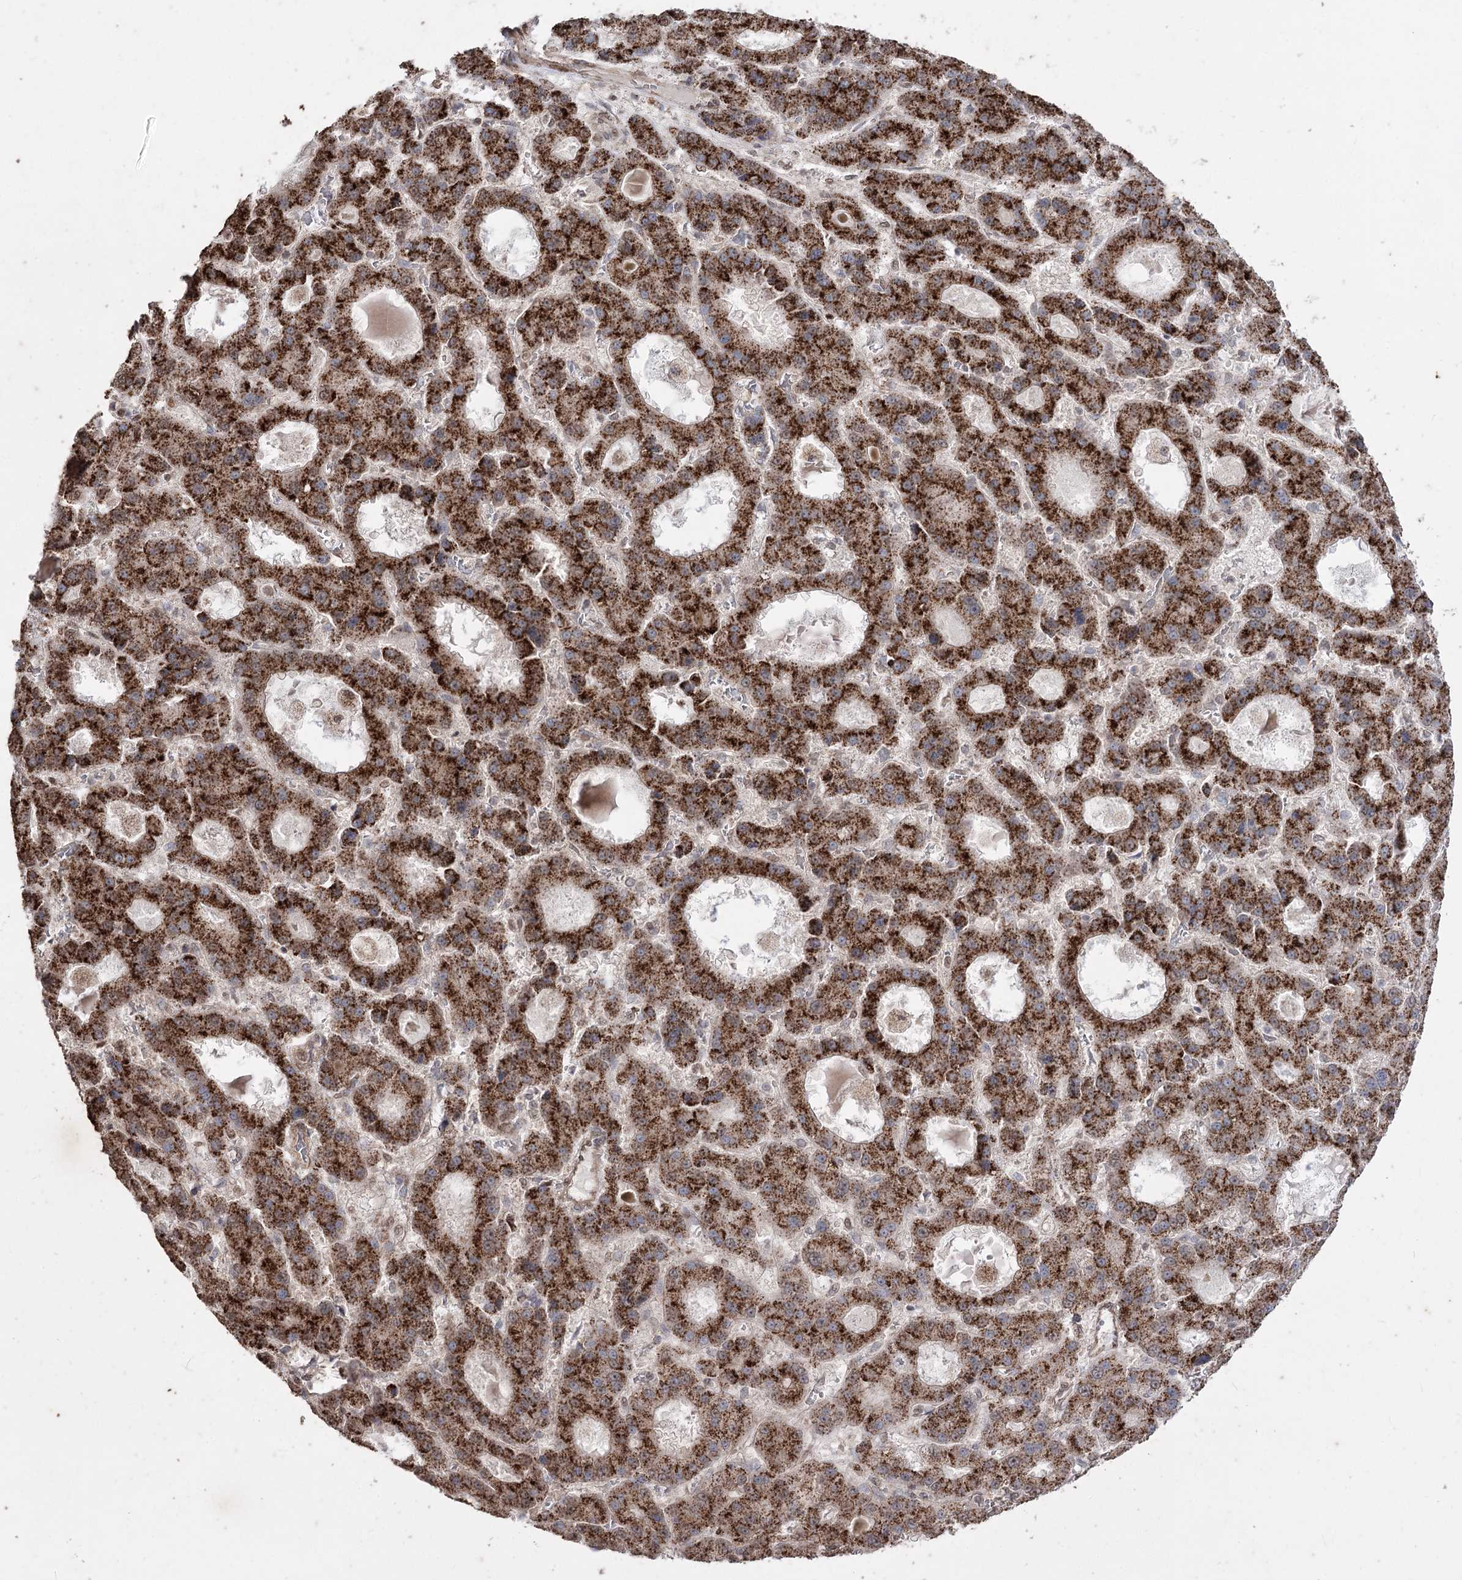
{"staining": {"intensity": "strong", "quantity": ">75%", "location": "cytoplasmic/membranous"}, "tissue": "liver cancer", "cell_type": "Tumor cells", "image_type": "cancer", "snomed": [{"axis": "morphology", "description": "Carcinoma, Hepatocellular, NOS"}, {"axis": "topography", "description": "Liver"}], "caption": "High-power microscopy captured an immunohistochemistry (IHC) micrograph of hepatocellular carcinoma (liver), revealing strong cytoplasmic/membranous staining in about >75% of tumor cells.", "gene": "ZSCAN23", "patient": {"sex": "male", "age": 70}}